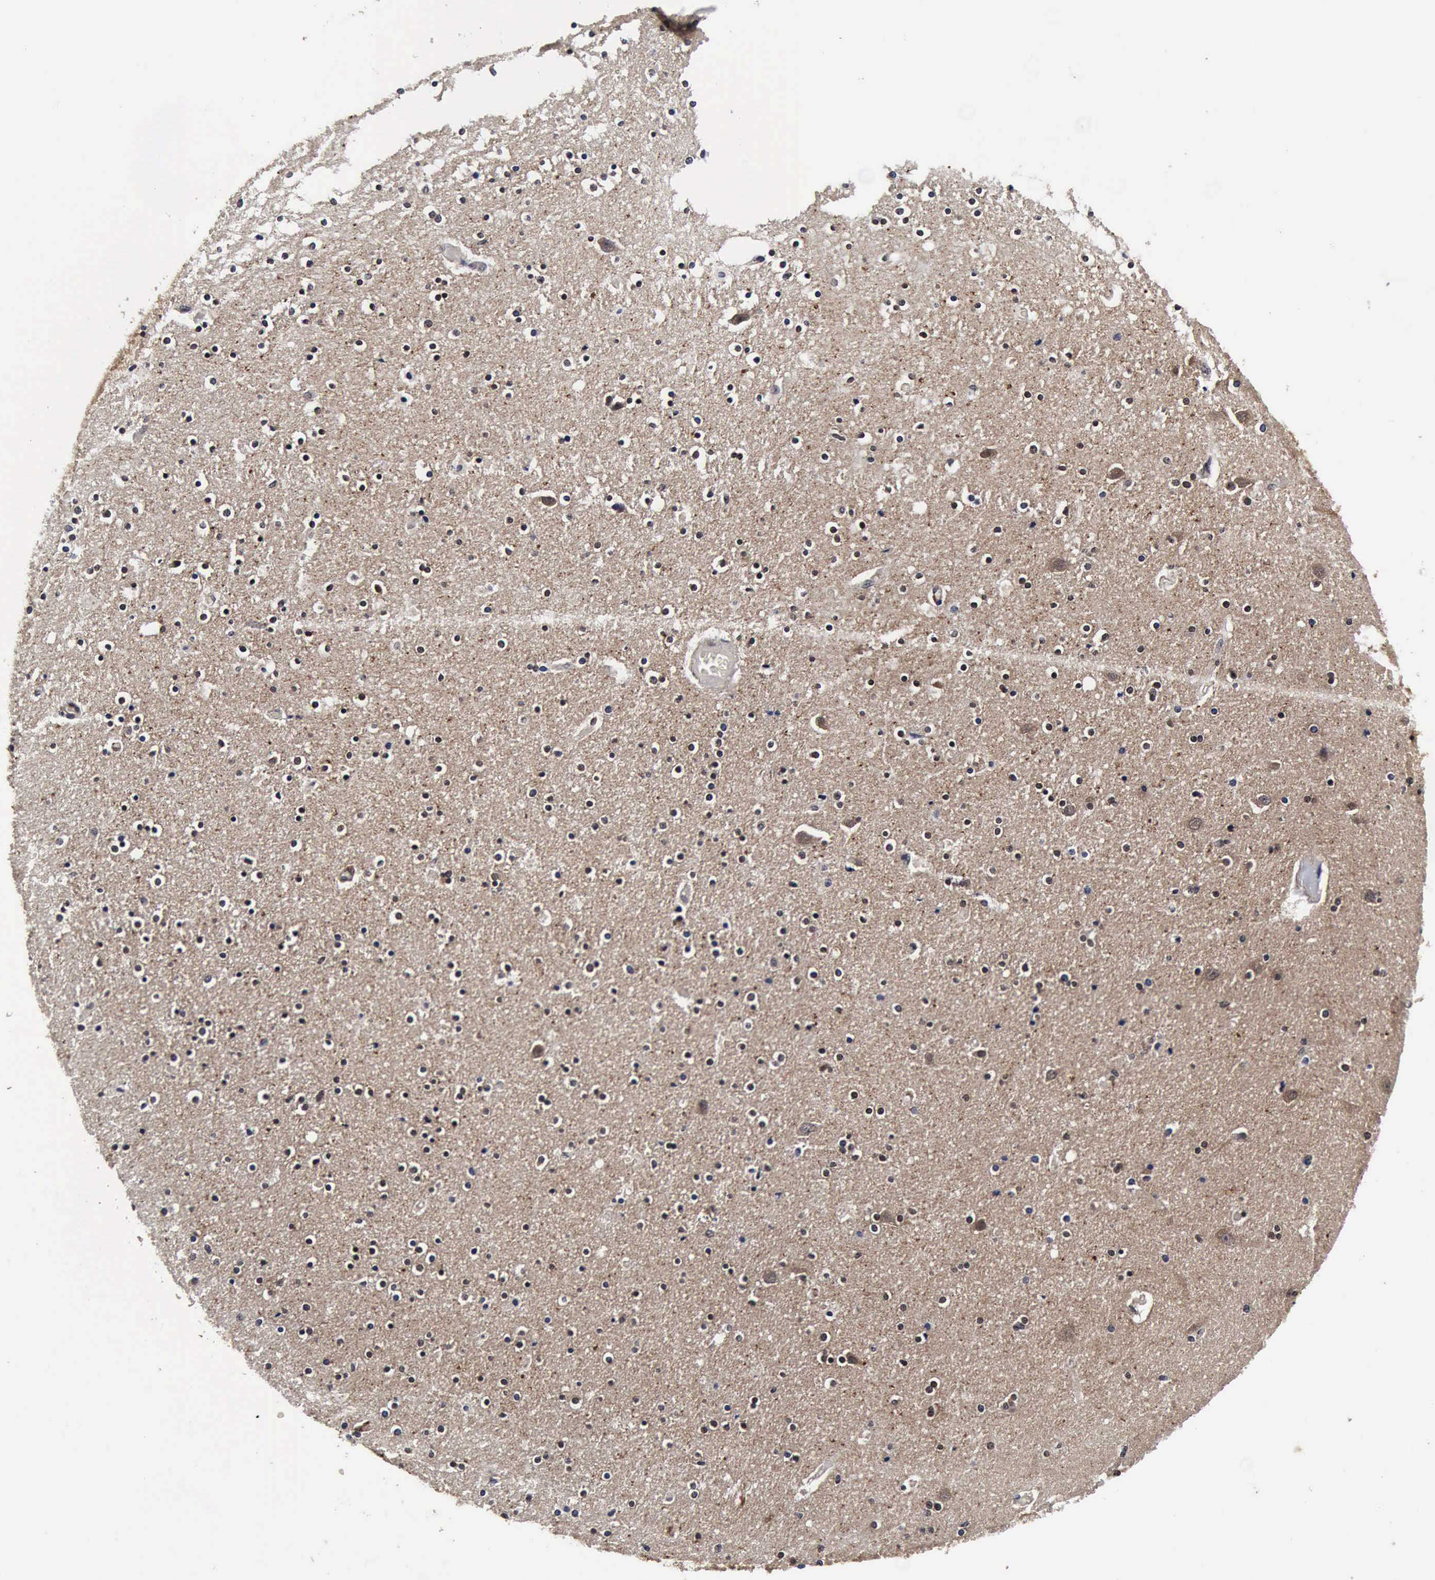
{"staining": {"intensity": "negative", "quantity": "none", "location": "none"}, "tissue": "caudate", "cell_type": "Glial cells", "image_type": "normal", "snomed": [{"axis": "morphology", "description": "Normal tissue, NOS"}, {"axis": "topography", "description": "Lateral ventricle wall"}], "caption": "IHC histopathology image of normal human caudate stained for a protein (brown), which demonstrates no staining in glial cells. Brightfield microscopy of immunohistochemistry (IHC) stained with DAB (brown) and hematoxylin (blue), captured at high magnification.", "gene": "UBC", "patient": {"sex": "female", "age": 54}}